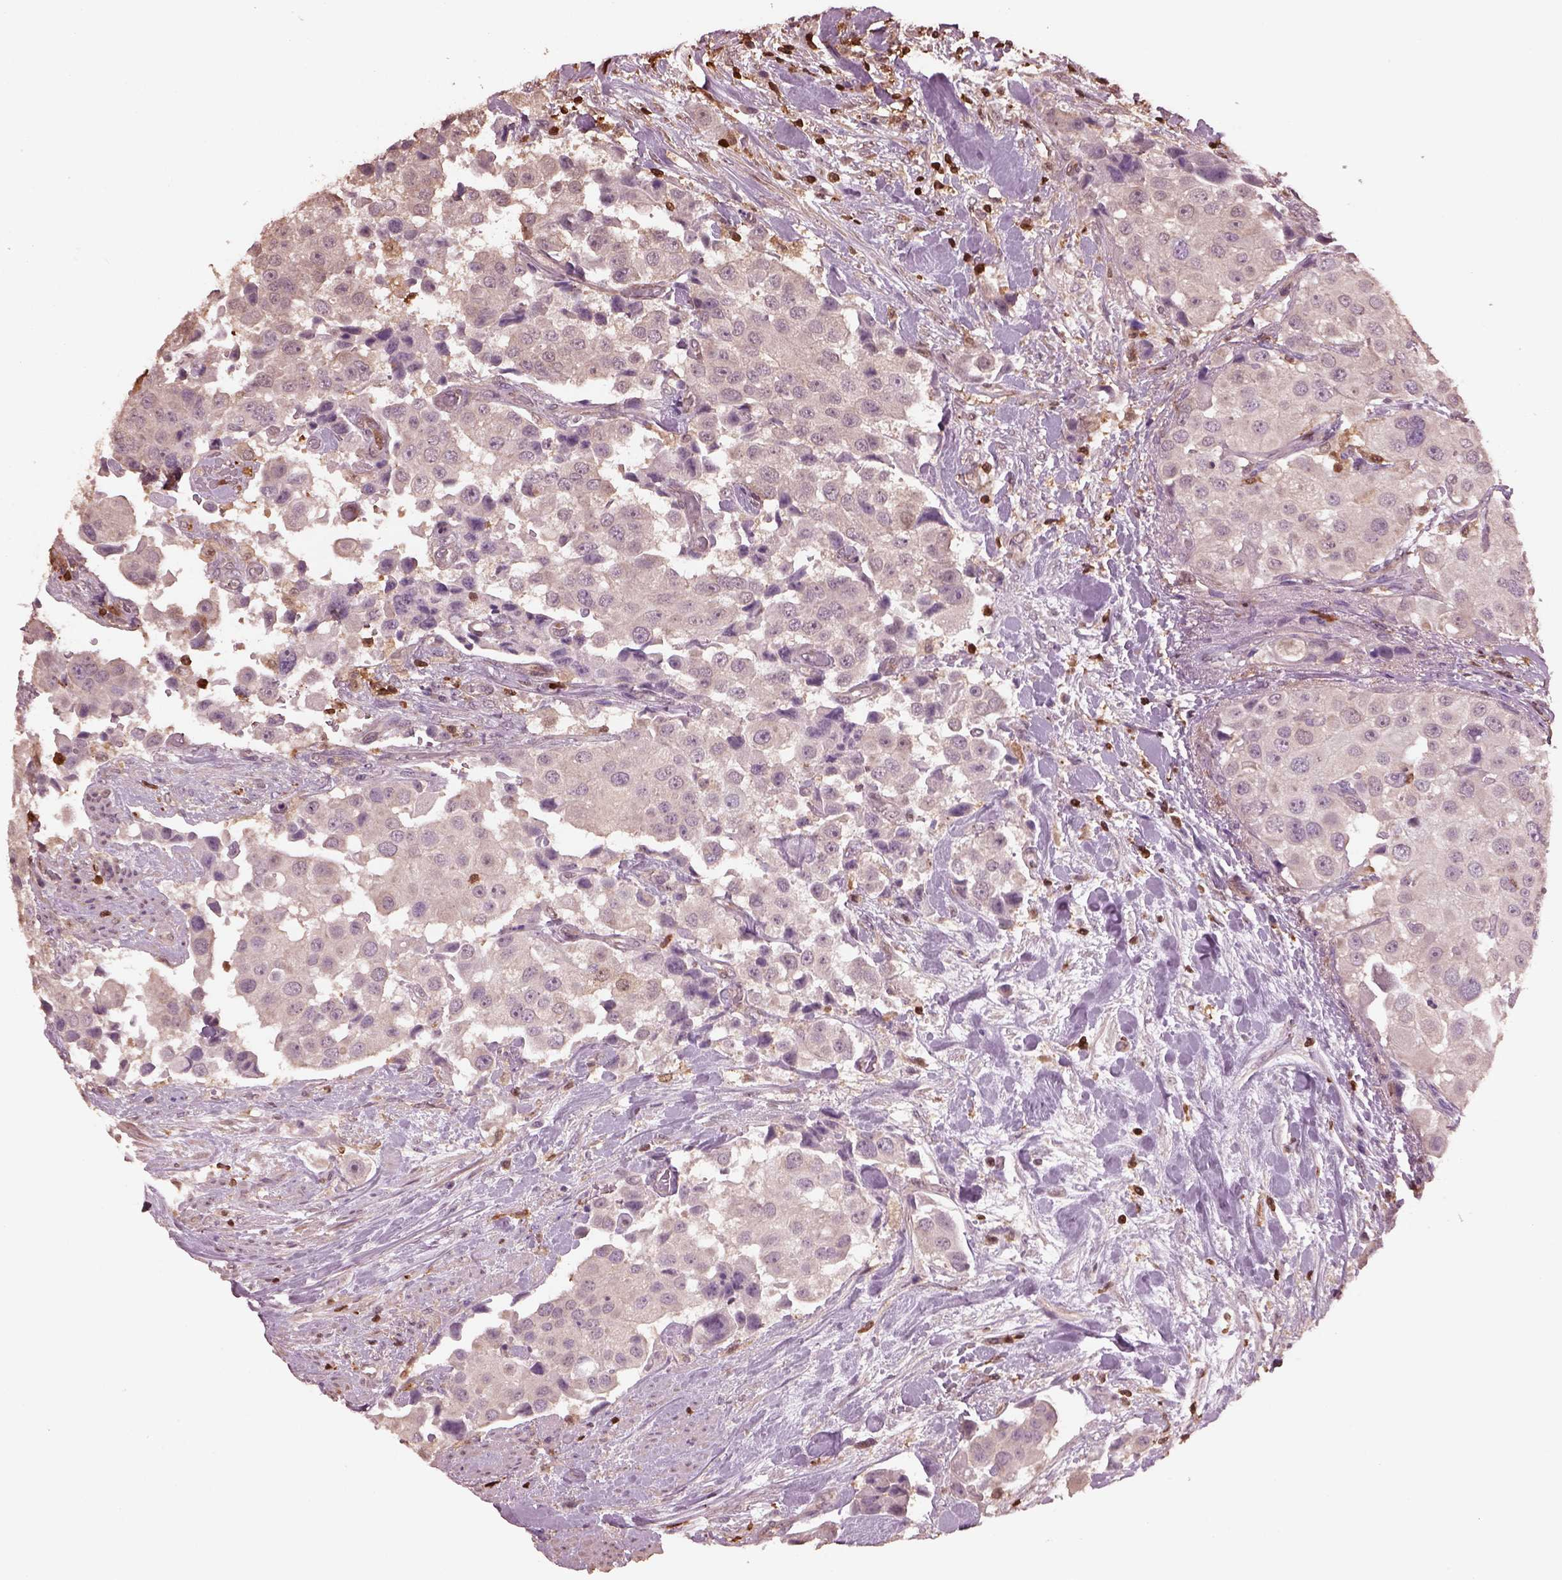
{"staining": {"intensity": "negative", "quantity": "none", "location": "none"}, "tissue": "urothelial cancer", "cell_type": "Tumor cells", "image_type": "cancer", "snomed": [{"axis": "morphology", "description": "Urothelial carcinoma, High grade"}, {"axis": "topography", "description": "Urinary bladder"}], "caption": "Immunohistochemistry (IHC) micrograph of neoplastic tissue: high-grade urothelial carcinoma stained with DAB (3,3'-diaminobenzidine) reveals no significant protein expression in tumor cells.", "gene": "IL31RA", "patient": {"sex": "female", "age": 64}}